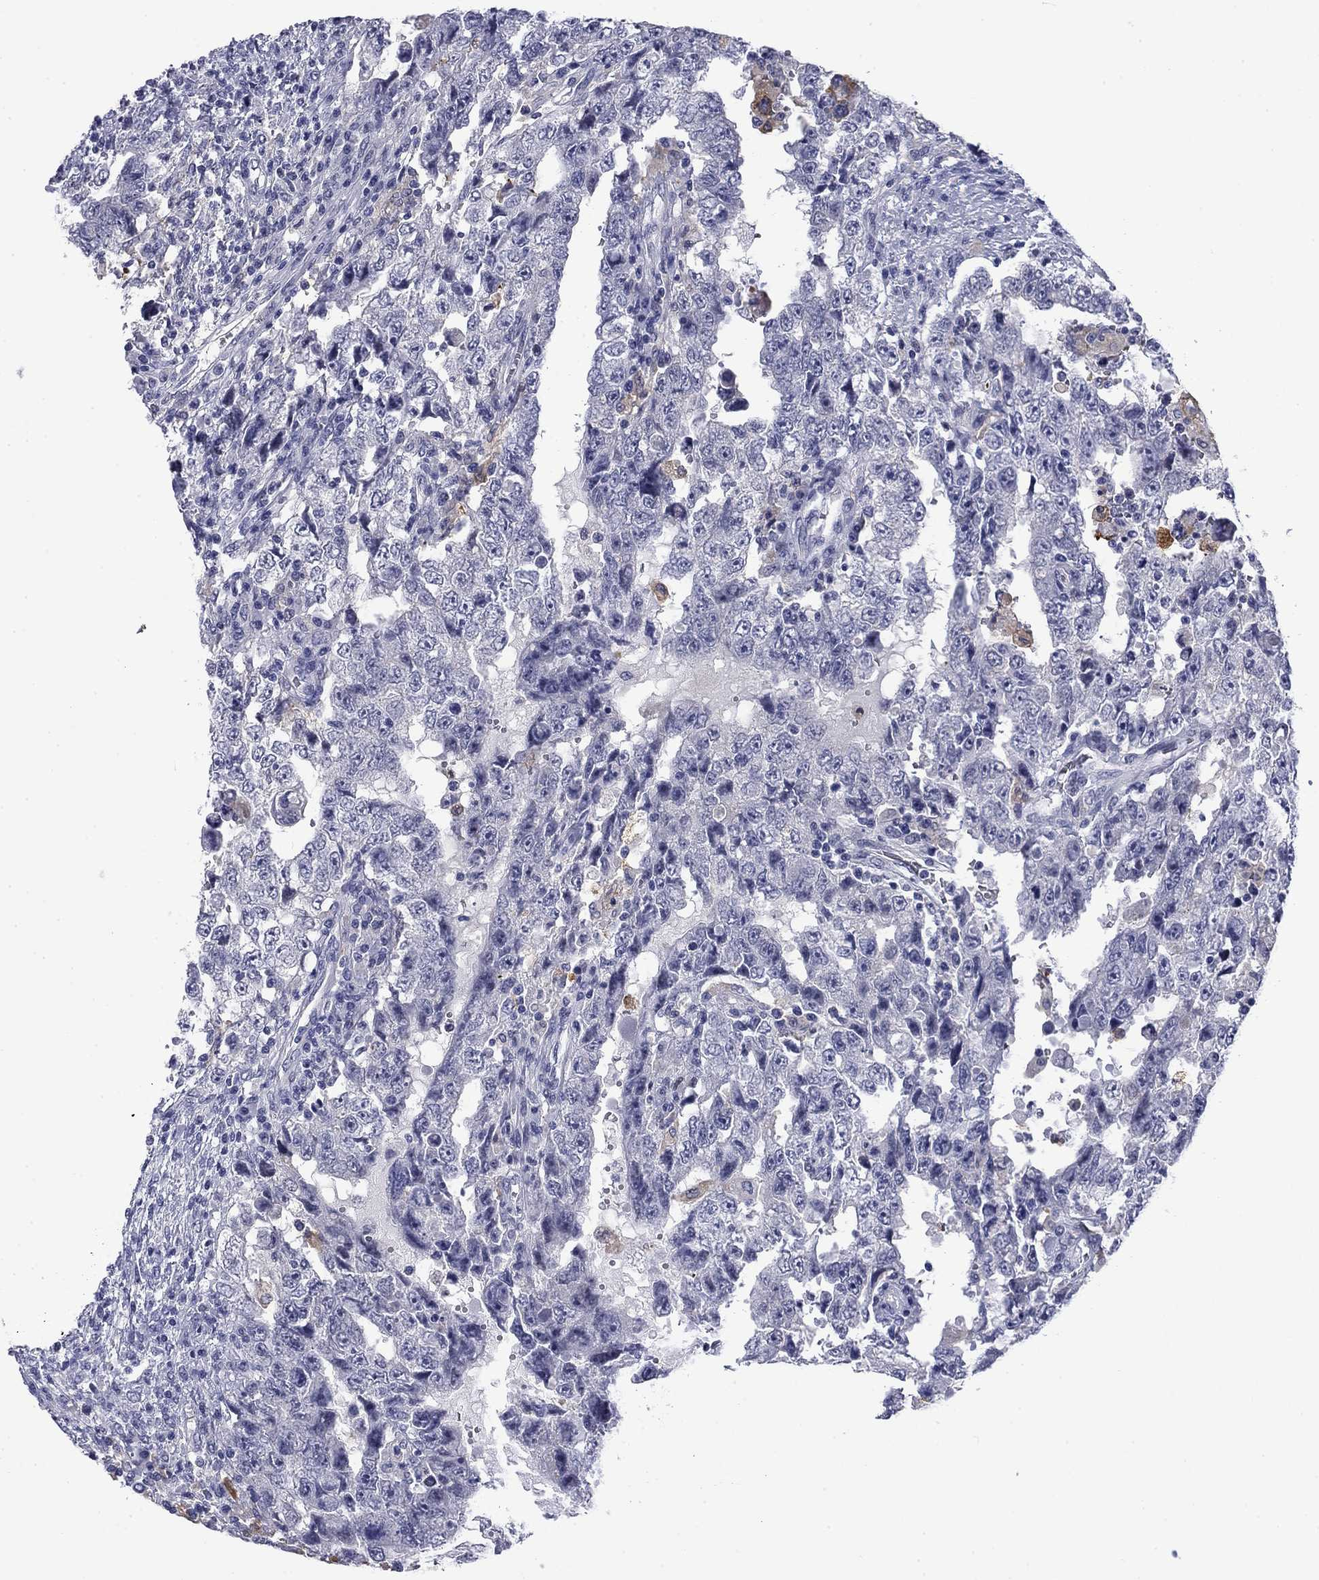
{"staining": {"intensity": "negative", "quantity": "none", "location": "none"}, "tissue": "testis cancer", "cell_type": "Tumor cells", "image_type": "cancer", "snomed": [{"axis": "morphology", "description": "Carcinoma, Embryonal, NOS"}, {"axis": "topography", "description": "Testis"}], "caption": "There is no significant expression in tumor cells of testis cancer (embryonal carcinoma).", "gene": "BCL2L14", "patient": {"sex": "male", "age": 26}}